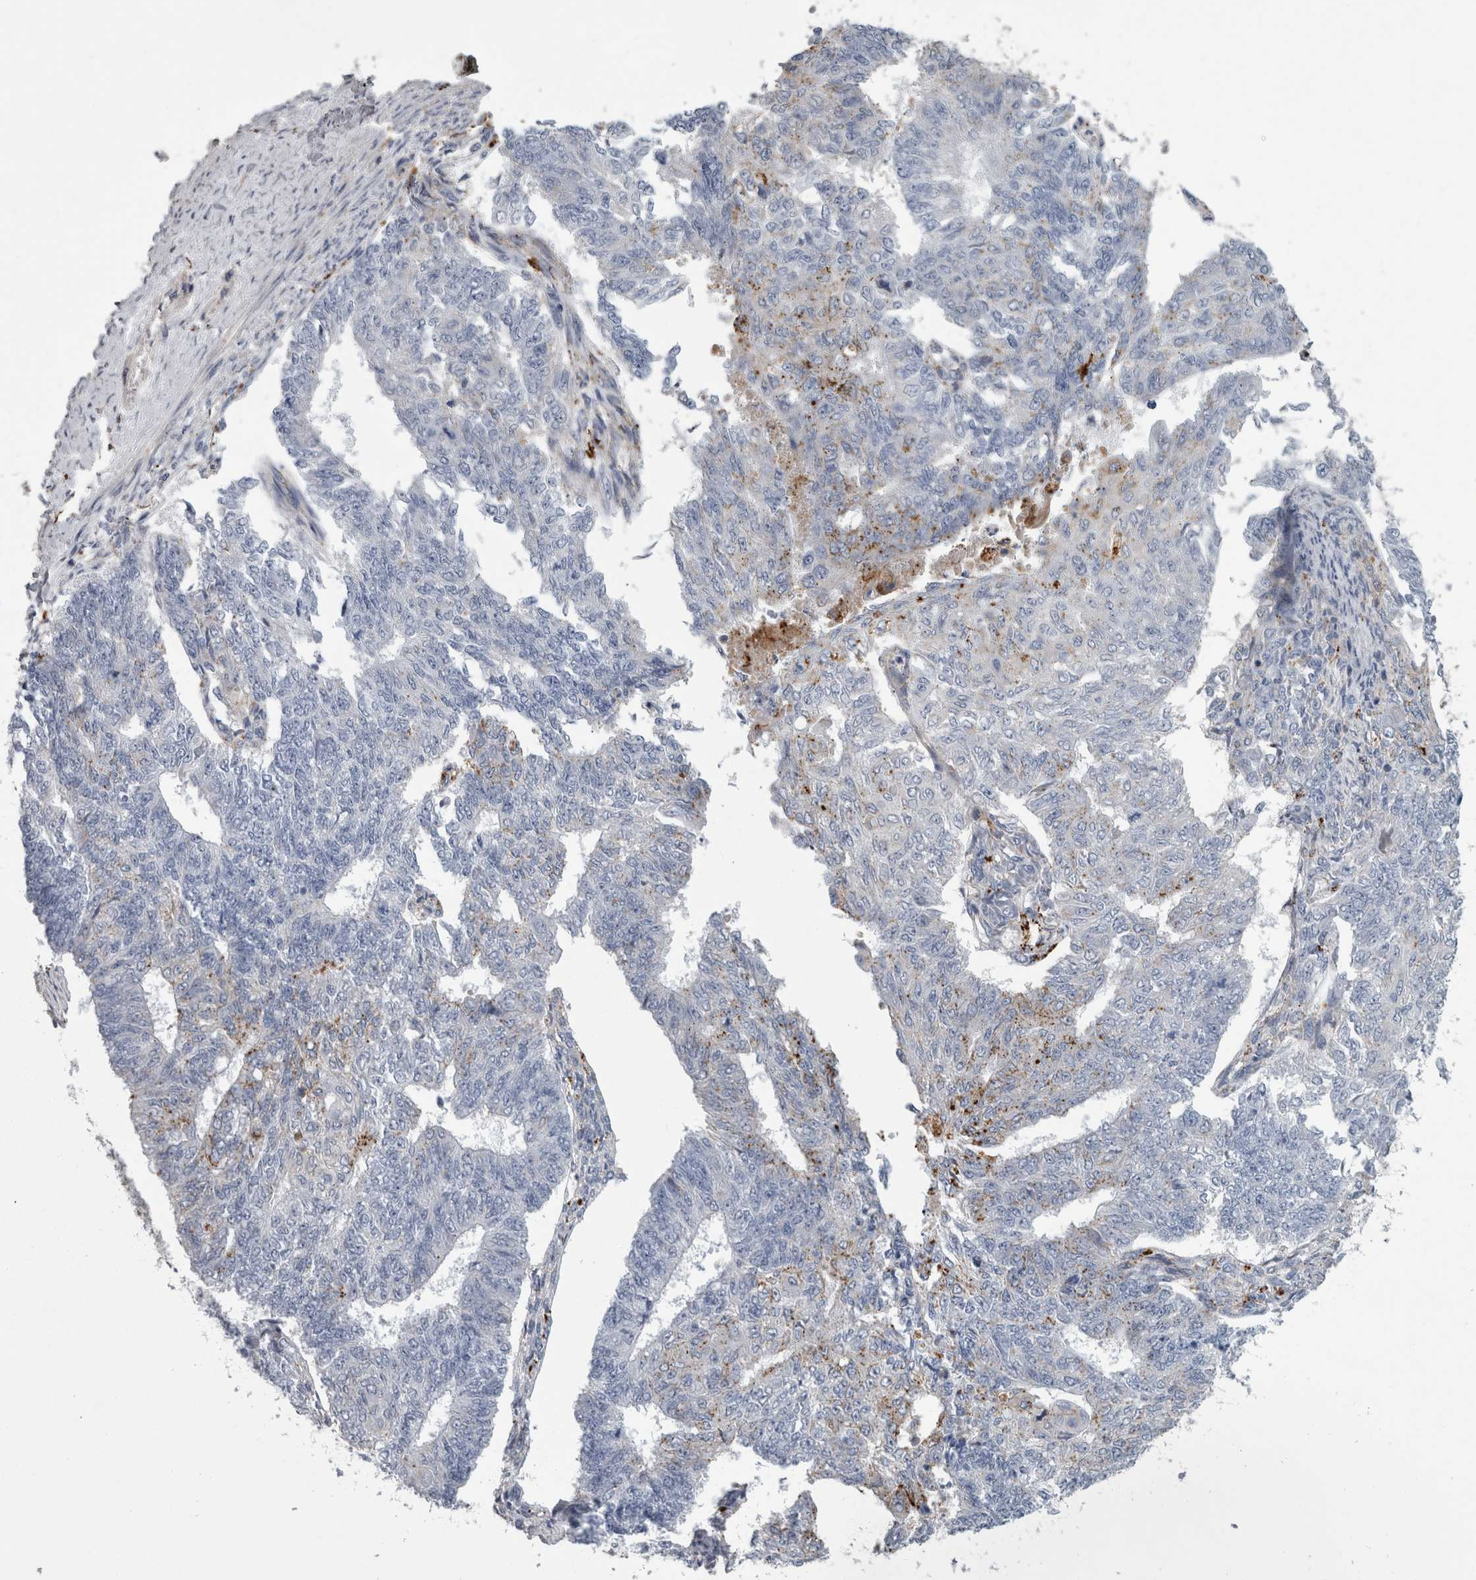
{"staining": {"intensity": "weak", "quantity": "<25%", "location": "cytoplasmic/membranous"}, "tissue": "endometrial cancer", "cell_type": "Tumor cells", "image_type": "cancer", "snomed": [{"axis": "morphology", "description": "Adenocarcinoma, NOS"}, {"axis": "topography", "description": "Endometrium"}], "caption": "Tumor cells are negative for brown protein staining in endometrial cancer (adenocarcinoma). Nuclei are stained in blue.", "gene": "DPP7", "patient": {"sex": "female", "age": 32}}